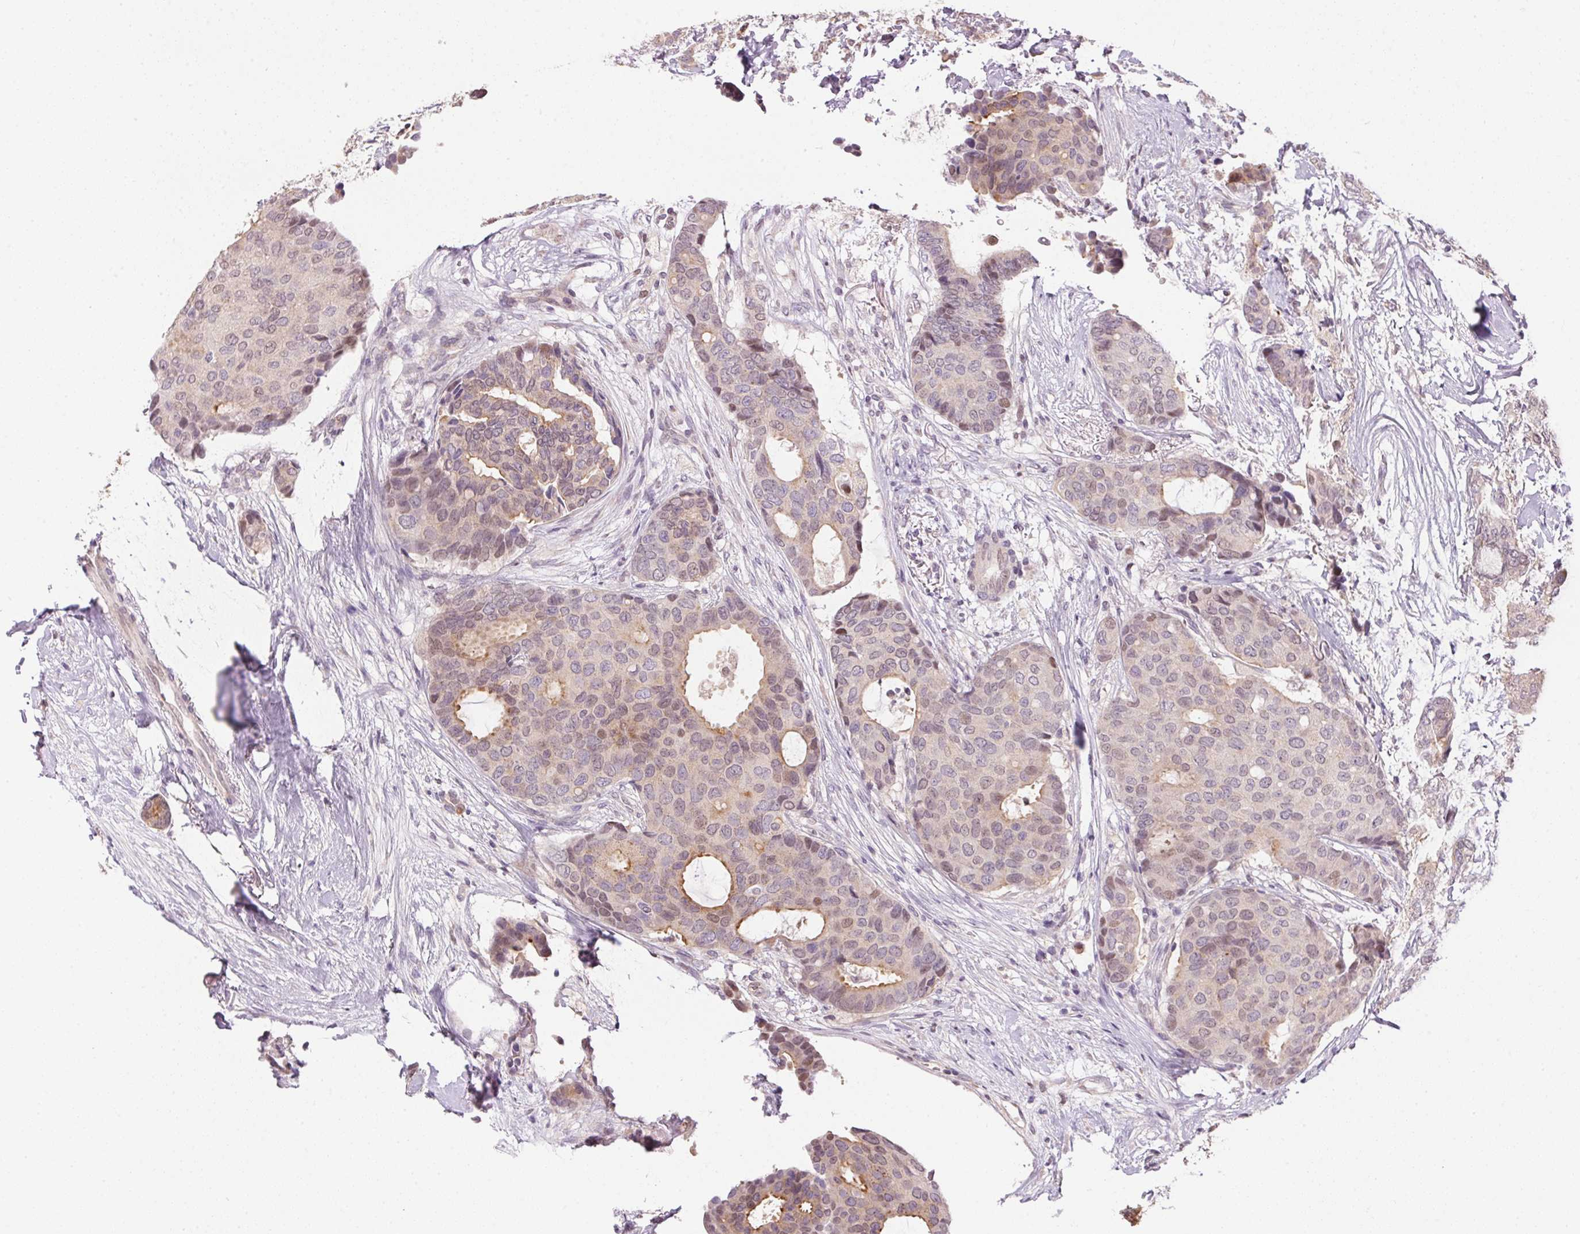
{"staining": {"intensity": "weak", "quantity": "<25%", "location": "cytoplasmic/membranous,nuclear"}, "tissue": "breast cancer", "cell_type": "Tumor cells", "image_type": "cancer", "snomed": [{"axis": "morphology", "description": "Duct carcinoma"}, {"axis": "topography", "description": "Breast"}], "caption": "This is an immunohistochemistry photomicrograph of breast cancer. There is no expression in tumor cells.", "gene": "SC5D", "patient": {"sex": "female", "age": 75}}